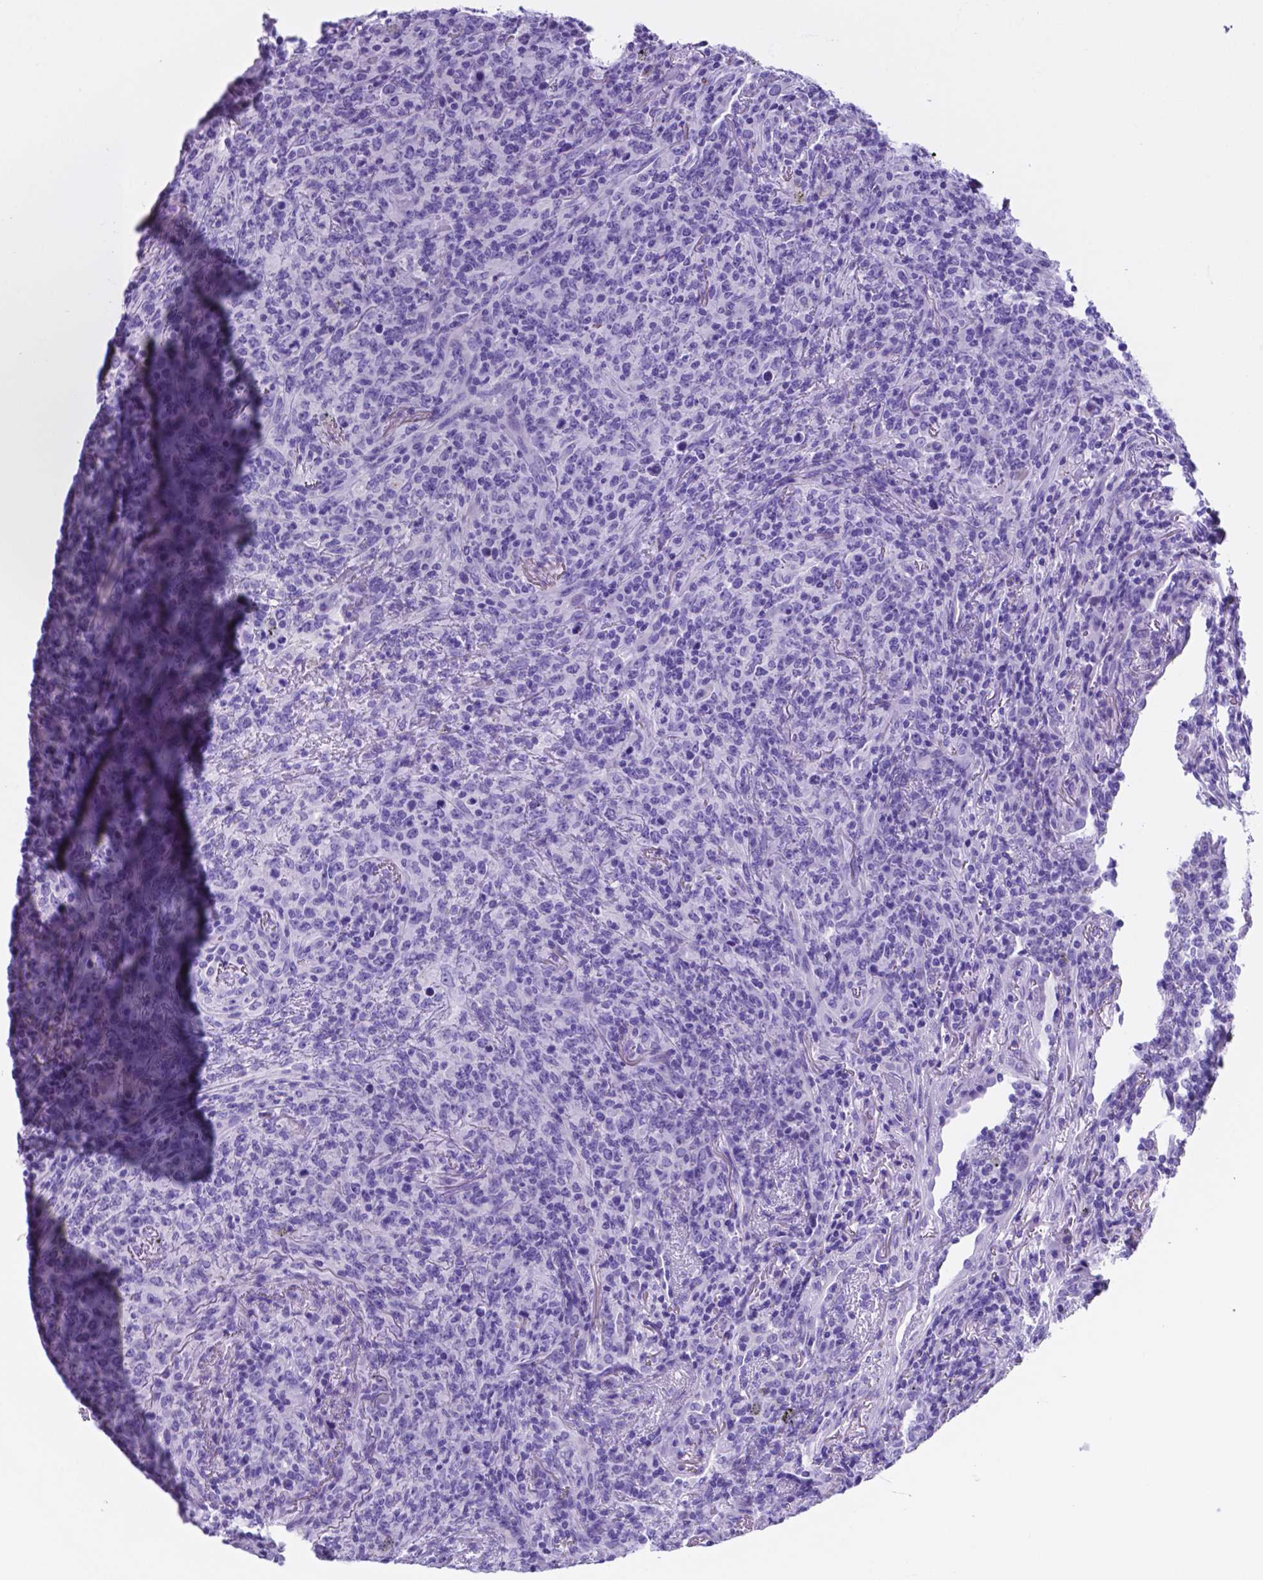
{"staining": {"intensity": "negative", "quantity": "none", "location": "none"}, "tissue": "lymphoma", "cell_type": "Tumor cells", "image_type": "cancer", "snomed": [{"axis": "morphology", "description": "Malignant lymphoma, non-Hodgkin's type, High grade"}, {"axis": "topography", "description": "Lung"}], "caption": "Tumor cells are negative for brown protein staining in malignant lymphoma, non-Hodgkin's type (high-grade). (DAB (3,3'-diaminobenzidine) immunohistochemistry with hematoxylin counter stain).", "gene": "DNAAF8", "patient": {"sex": "male", "age": 79}}